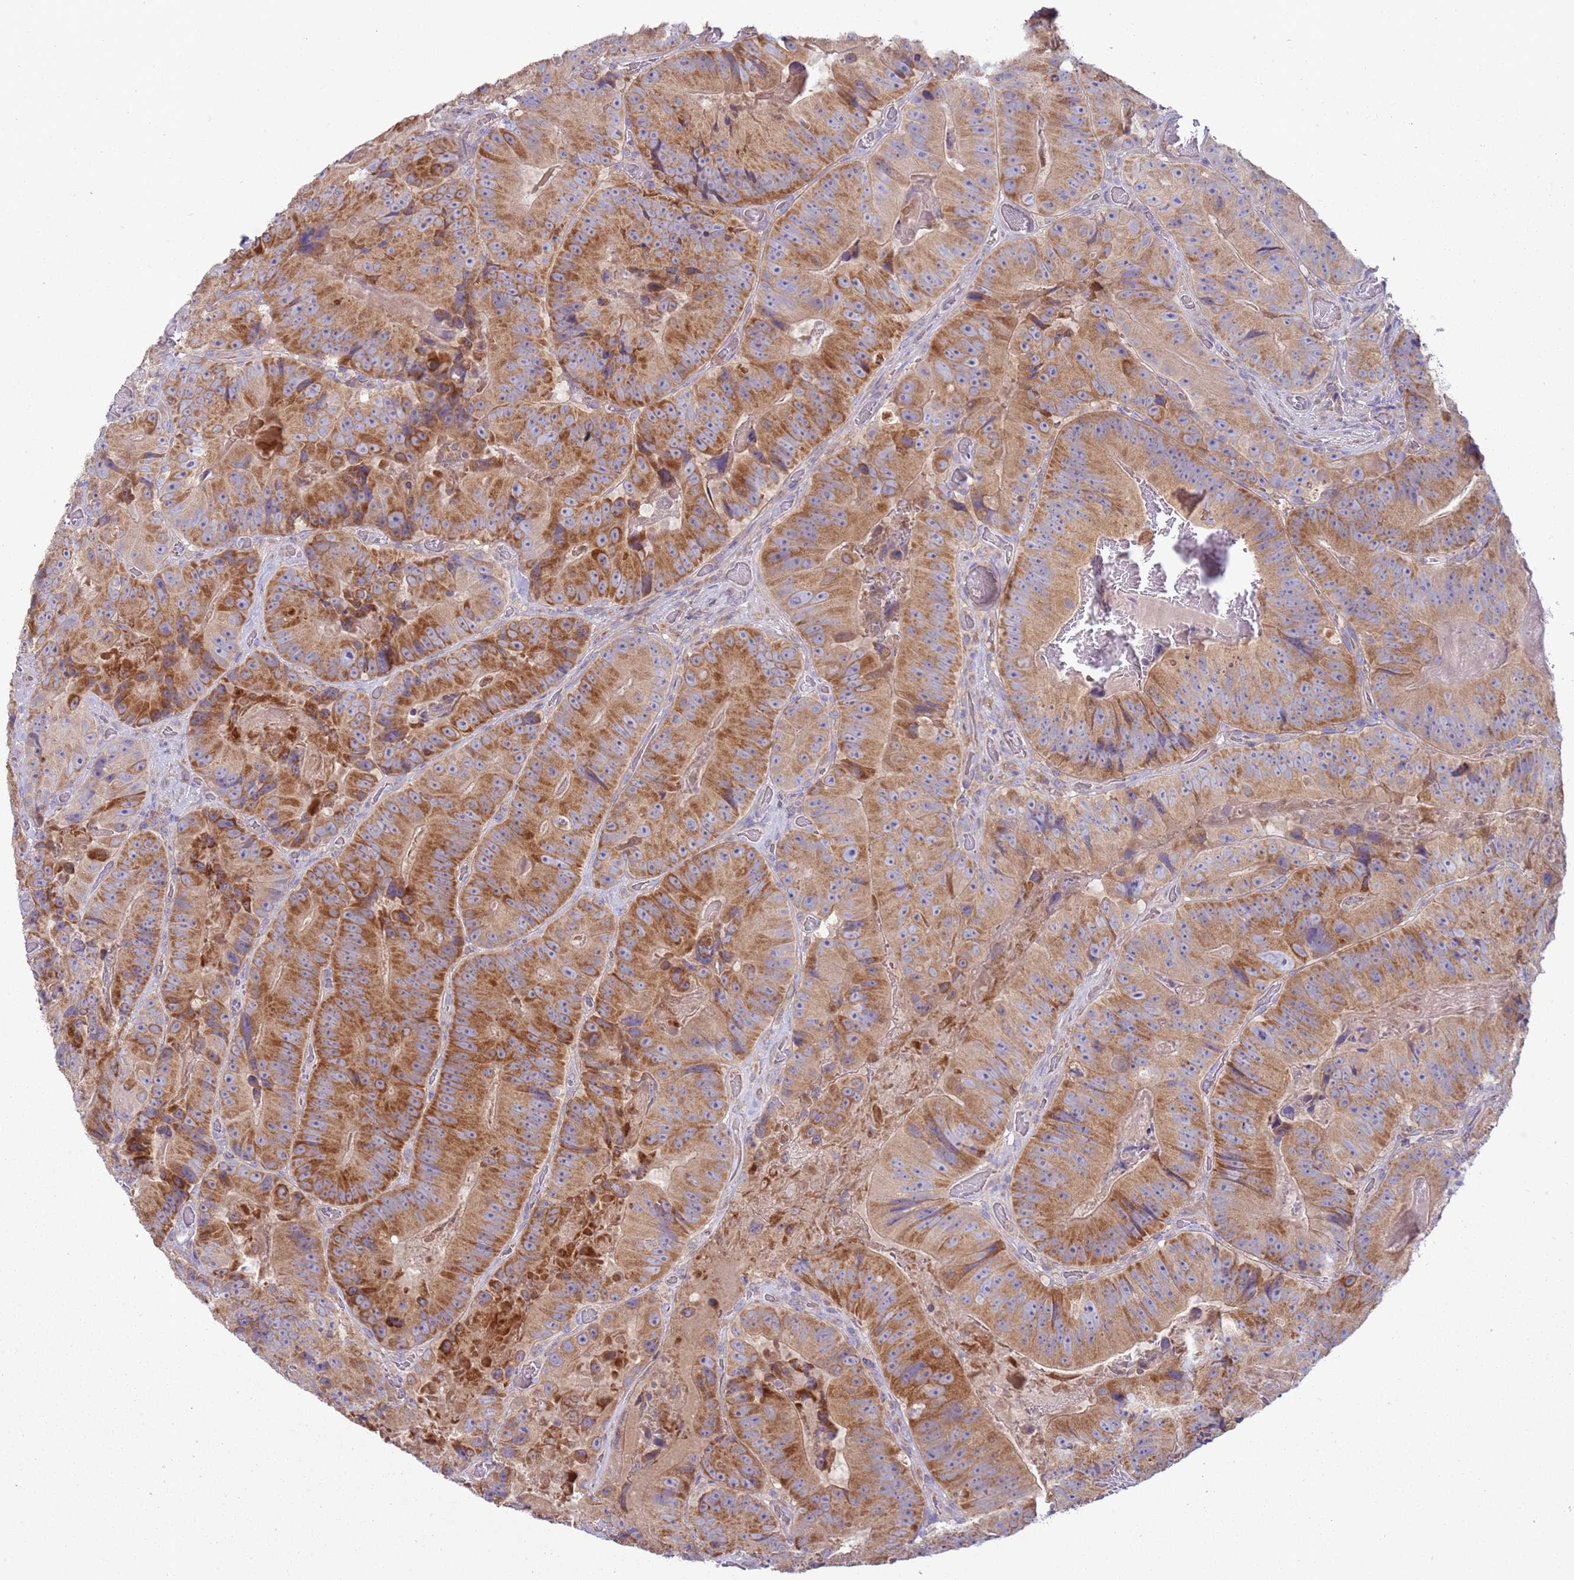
{"staining": {"intensity": "moderate", "quantity": ">75%", "location": "cytoplasmic/membranous"}, "tissue": "colorectal cancer", "cell_type": "Tumor cells", "image_type": "cancer", "snomed": [{"axis": "morphology", "description": "Adenocarcinoma, NOS"}, {"axis": "topography", "description": "Colon"}], "caption": "Immunohistochemical staining of colorectal adenocarcinoma reveals medium levels of moderate cytoplasmic/membranous protein positivity in approximately >75% of tumor cells.", "gene": "UQCRQ", "patient": {"sex": "female", "age": 86}}